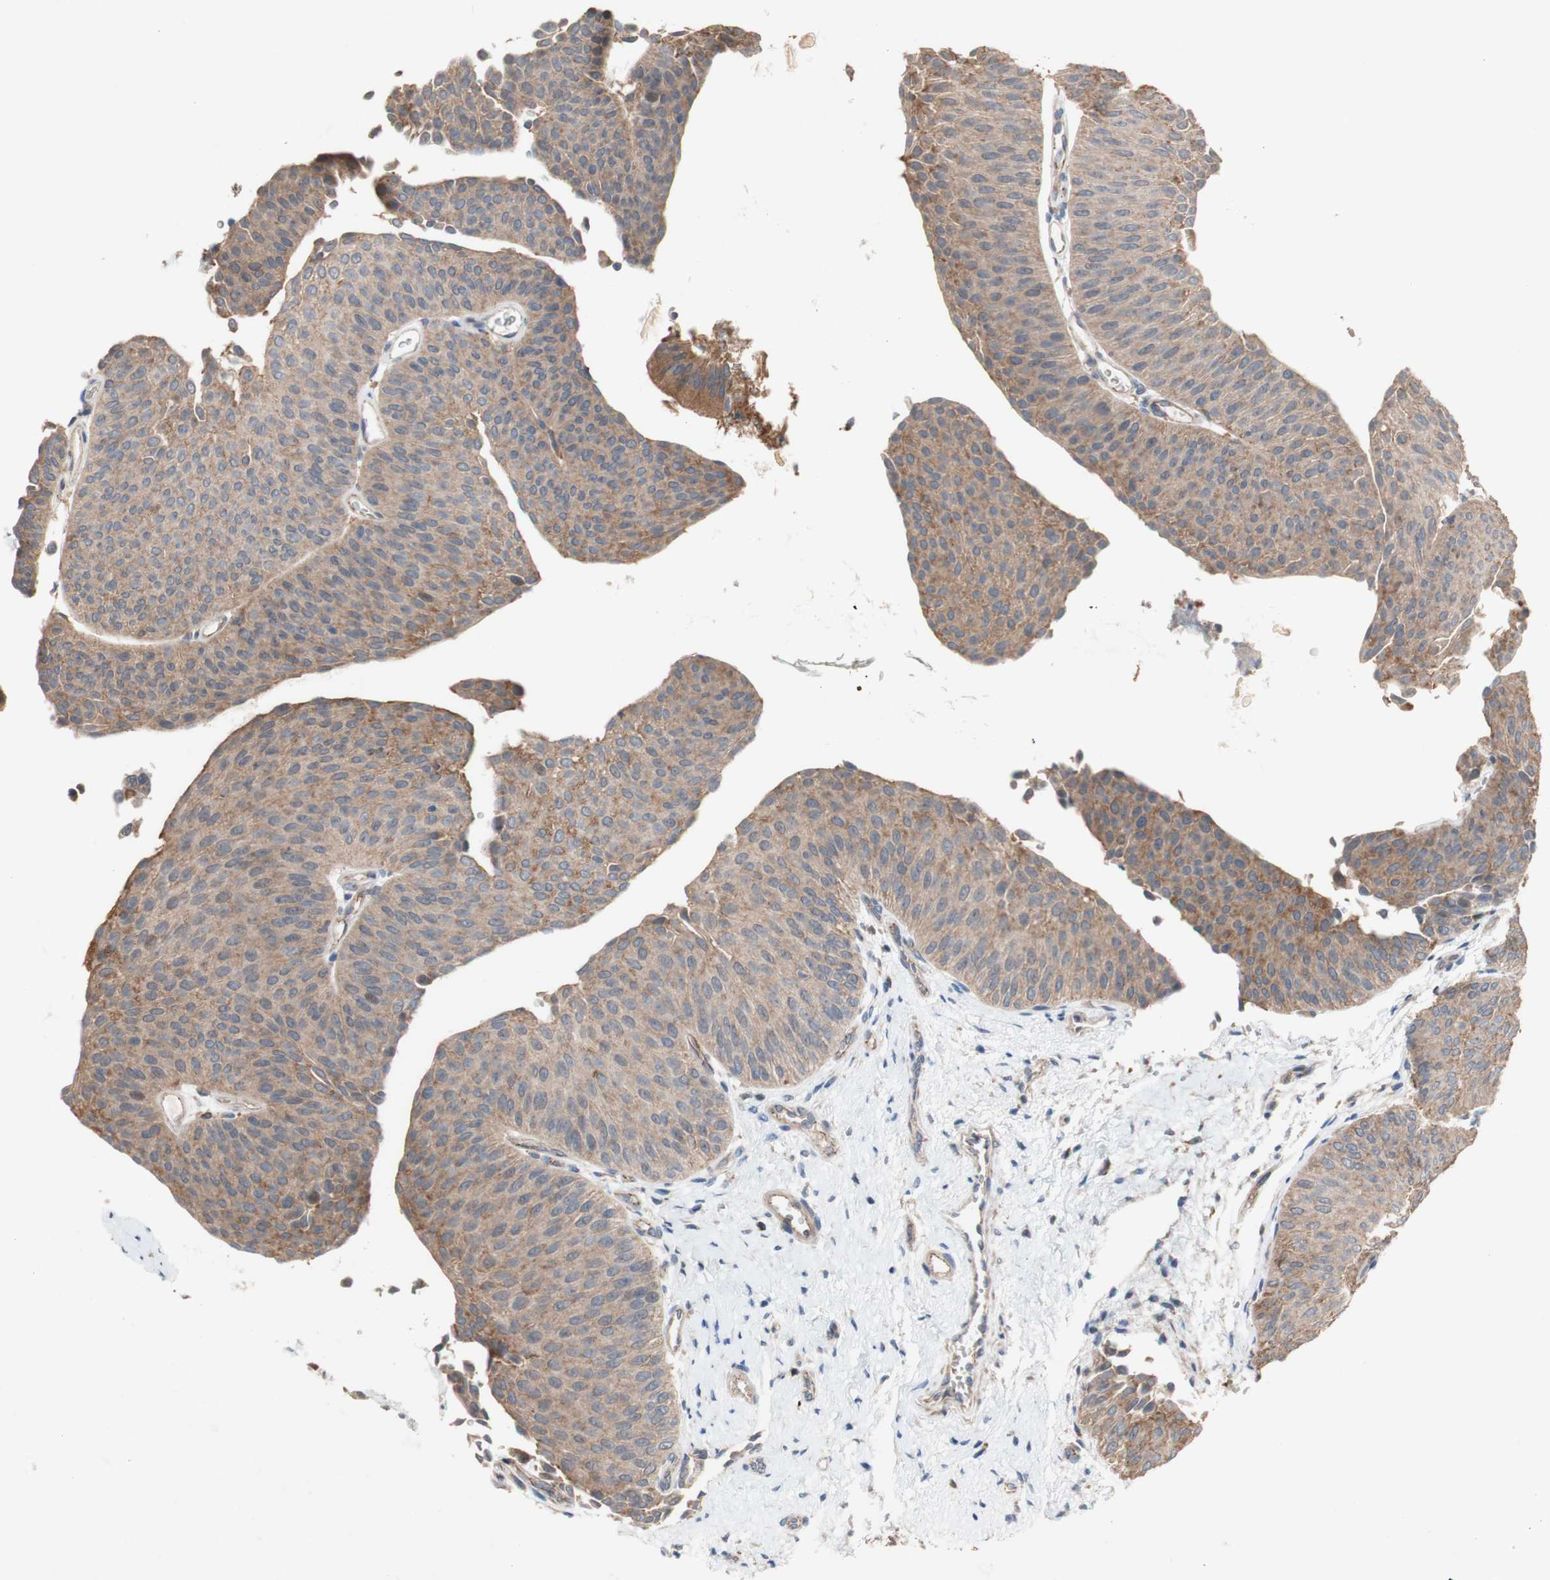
{"staining": {"intensity": "moderate", "quantity": ">75%", "location": "cytoplasmic/membranous"}, "tissue": "urothelial cancer", "cell_type": "Tumor cells", "image_type": "cancer", "snomed": [{"axis": "morphology", "description": "Urothelial carcinoma, Low grade"}, {"axis": "topography", "description": "Urinary bladder"}], "caption": "The immunohistochemical stain labels moderate cytoplasmic/membranous positivity in tumor cells of low-grade urothelial carcinoma tissue. (DAB IHC, brown staining for protein, blue staining for nuclei).", "gene": "PDGFB", "patient": {"sex": "female", "age": 60}}